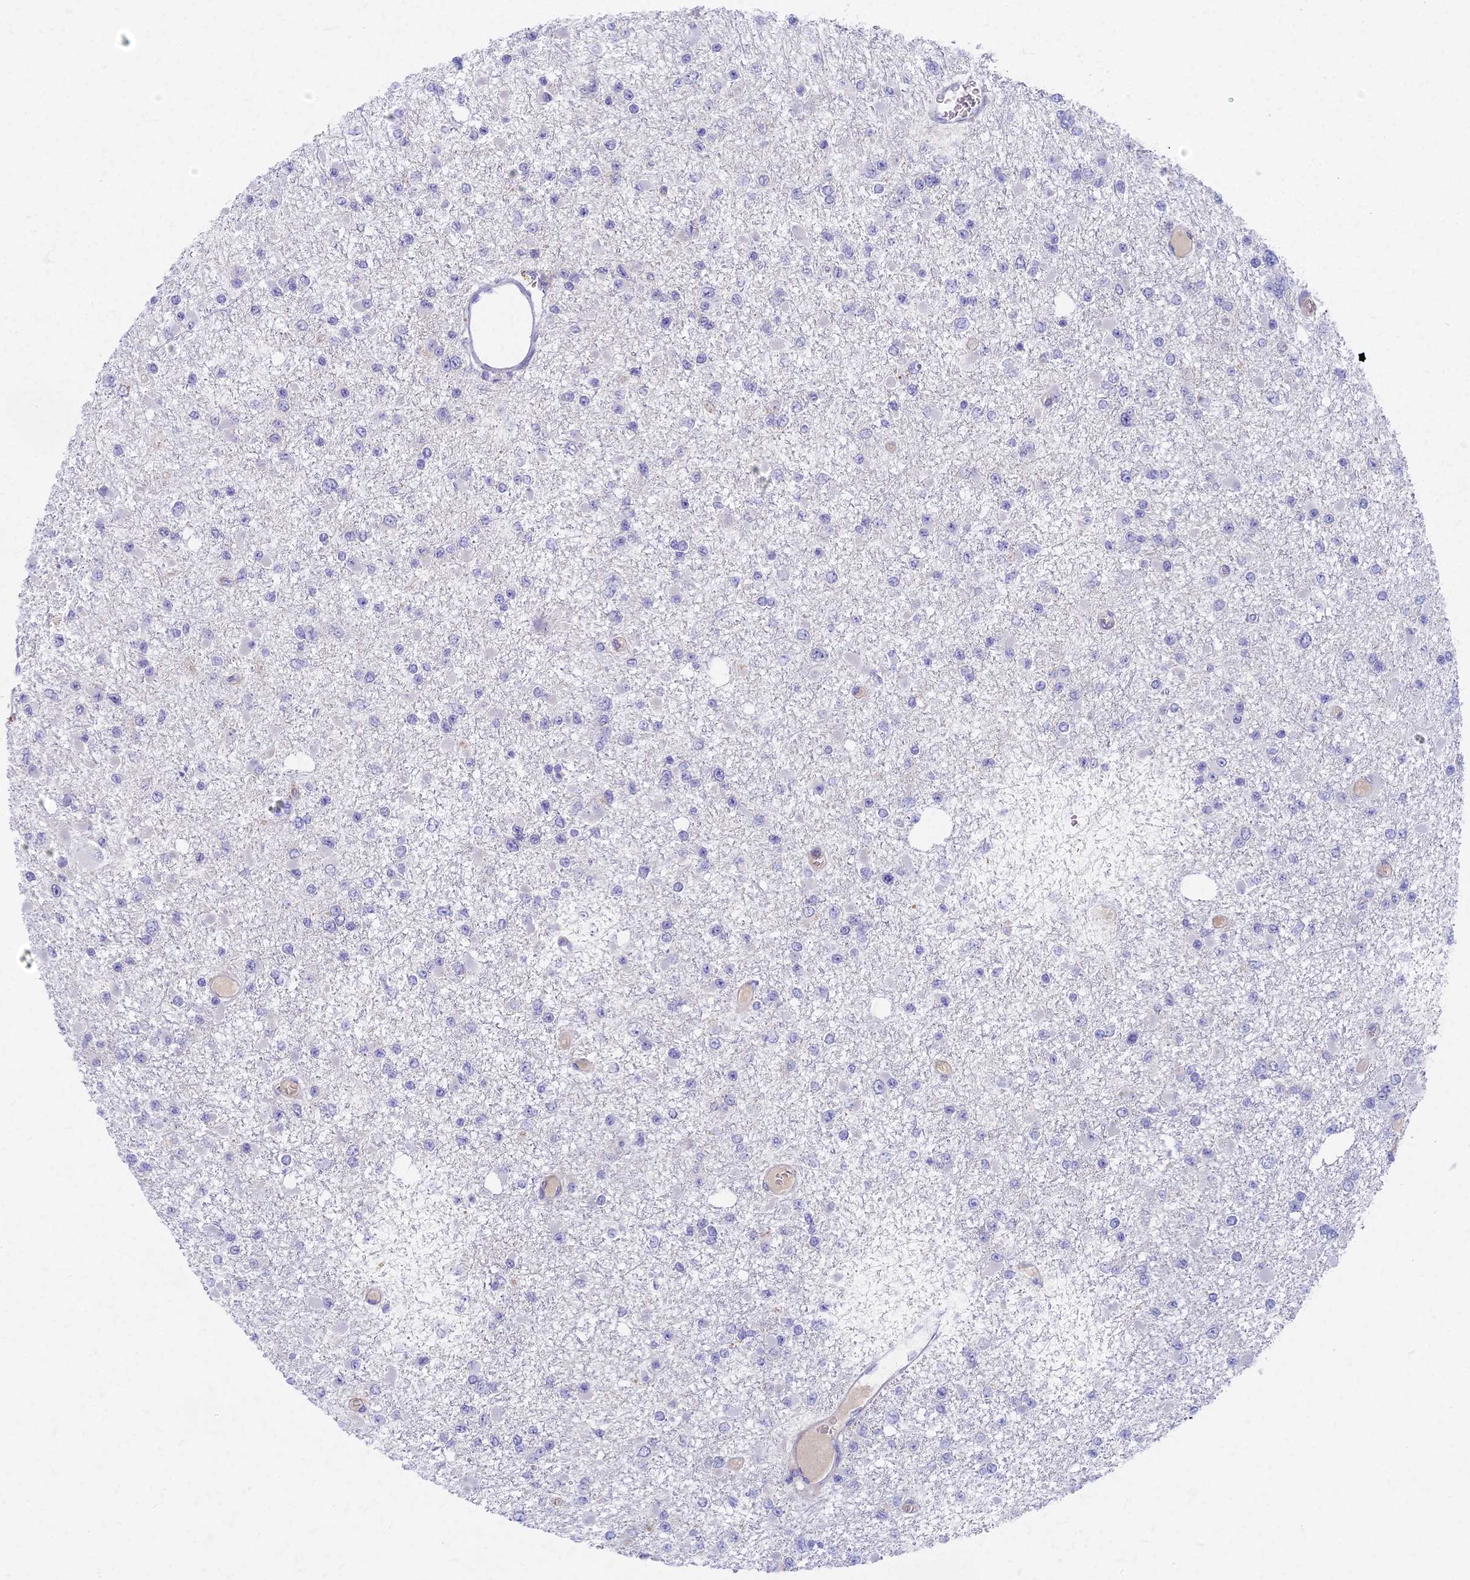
{"staining": {"intensity": "negative", "quantity": "none", "location": "none"}, "tissue": "glioma", "cell_type": "Tumor cells", "image_type": "cancer", "snomed": [{"axis": "morphology", "description": "Glioma, malignant, Low grade"}, {"axis": "topography", "description": "Brain"}], "caption": "Malignant glioma (low-grade) stained for a protein using IHC displays no positivity tumor cells.", "gene": "AP4E1", "patient": {"sex": "female", "age": 22}}